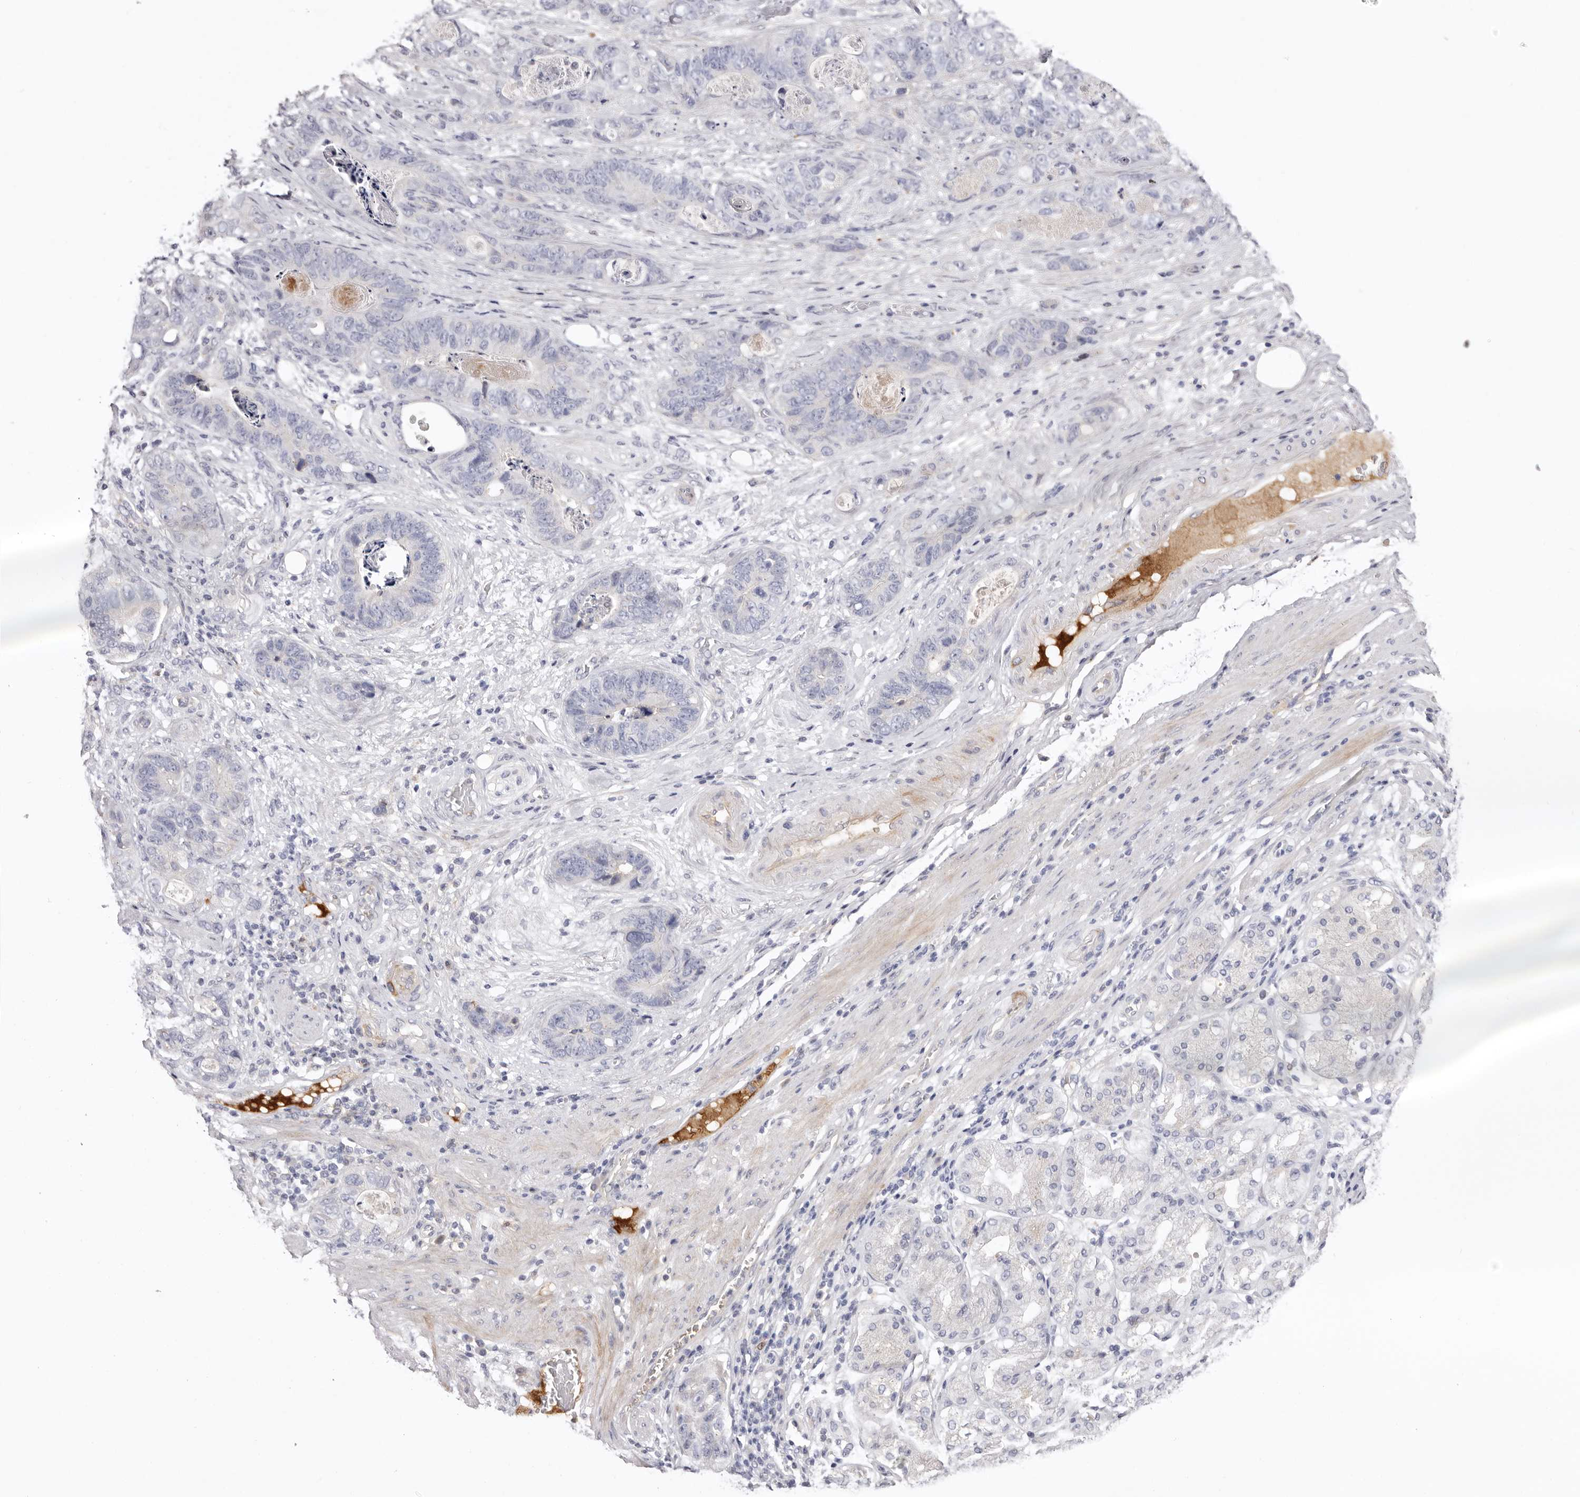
{"staining": {"intensity": "negative", "quantity": "none", "location": "none"}, "tissue": "stomach cancer", "cell_type": "Tumor cells", "image_type": "cancer", "snomed": [{"axis": "morphology", "description": "Normal tissue, NOS"}, {"axis": "morphology", "description": "Adenocarcinoma, NOS"}, {"axis": "topography", "description": "Stomach"}], "caption": "DAB (3,3'-diaminobenzidine) immunohistochemical staining of stomach adenocarcinoma demonstrates no significant positivity in tumor cells.", "gene": "LMLN", "patient": {"sex": "female", "age": 89}}